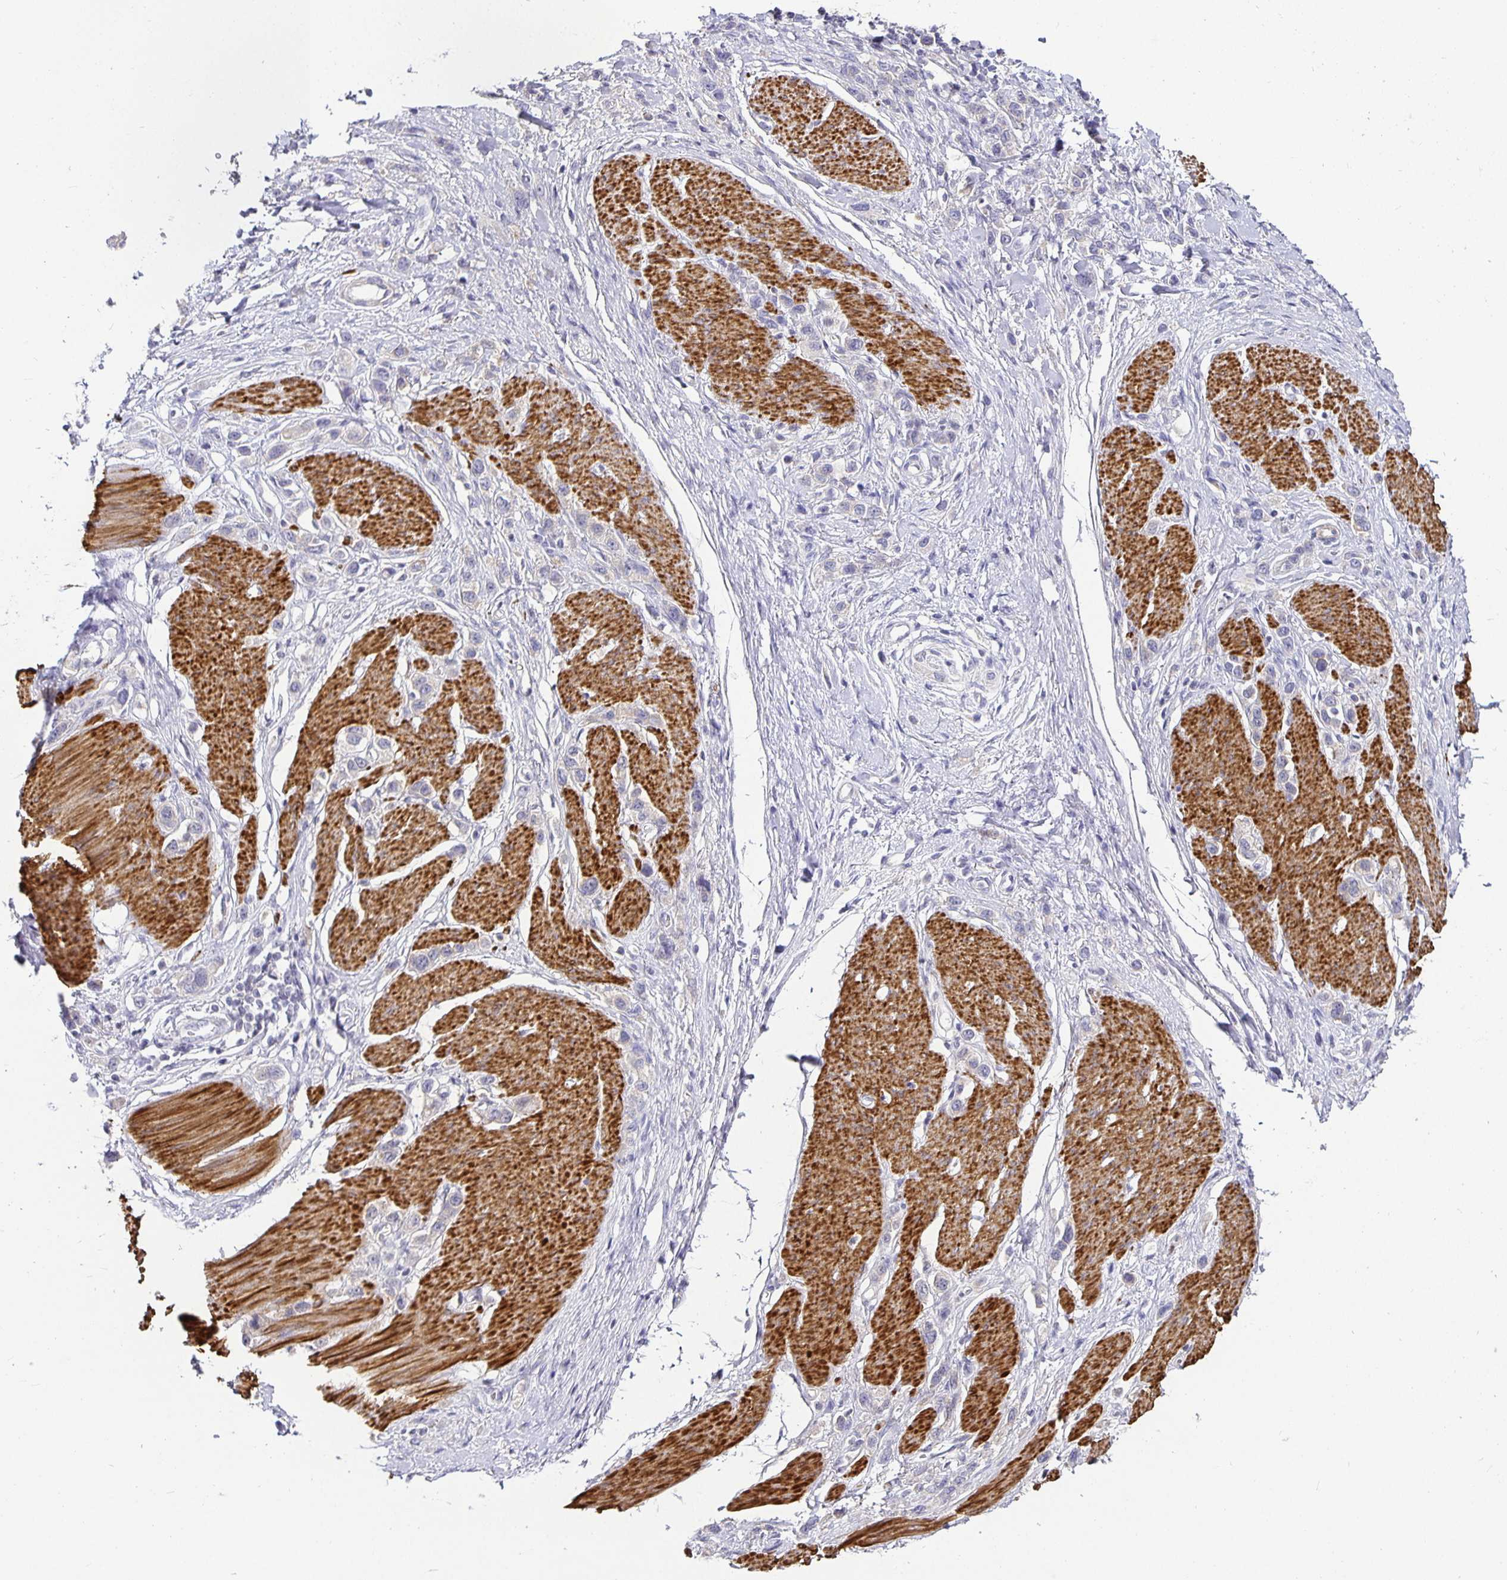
{"staining": {"intensity": "negative", "quantity": "none", "location": "none"}, "tissue": "stomach cancer", "cell_type": "Tumor cells", "image_type": "cancer", "snomed": [{"axis": "morphology", "description": "Adenocarcinoma, NOS"}, {"axis": "topography", "description": "Stomach"}], "caption": "Human stomach cancer (adenocarcinoma) stained for a protein using immunohistochemistry (IHC) demonstrates no positivity in tumor cells.", "gene": "CA12", "patient": {"sex": "female", "age": 65}}